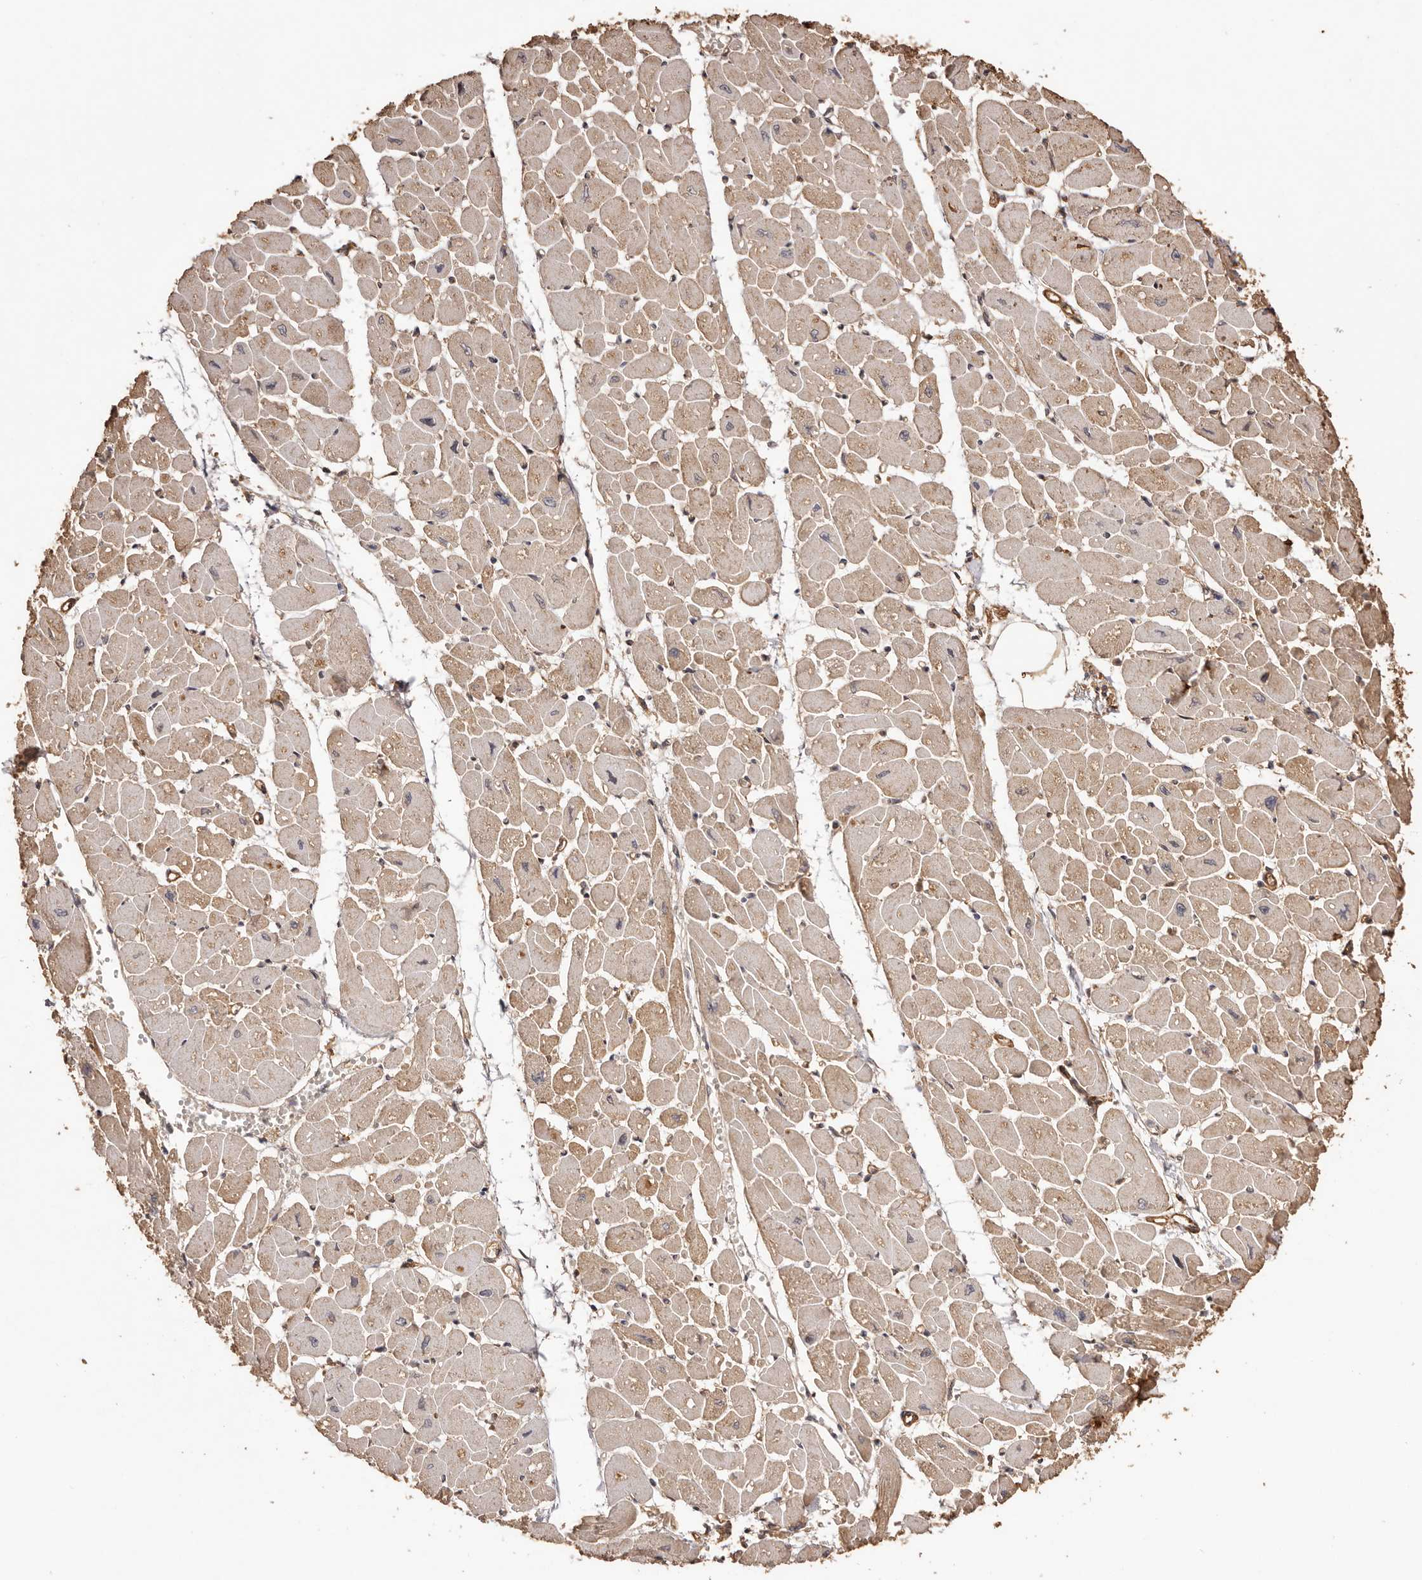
{"staining": {"intensity": "moderate", "quantity": ">75%", "location": "cytoplasmic/membranous"}, "tissue": "heart muscle", "cell_type": "Cardiomyocytes", "image_type": "normal", "snomed": [{"axis": "morphology", "description": "Normal tissue, NOS"}, {"axis": "topography", "description": "Heart"}], "caption": "This image demonstrates immunohistochemistry staining of benign heart muscle, with medium moderate cytoplasmic/membranous expression in approximately >75% of cardiomyocytes.", "gene": "UBR2", "patient": {"sex": "female", "age": 54}}